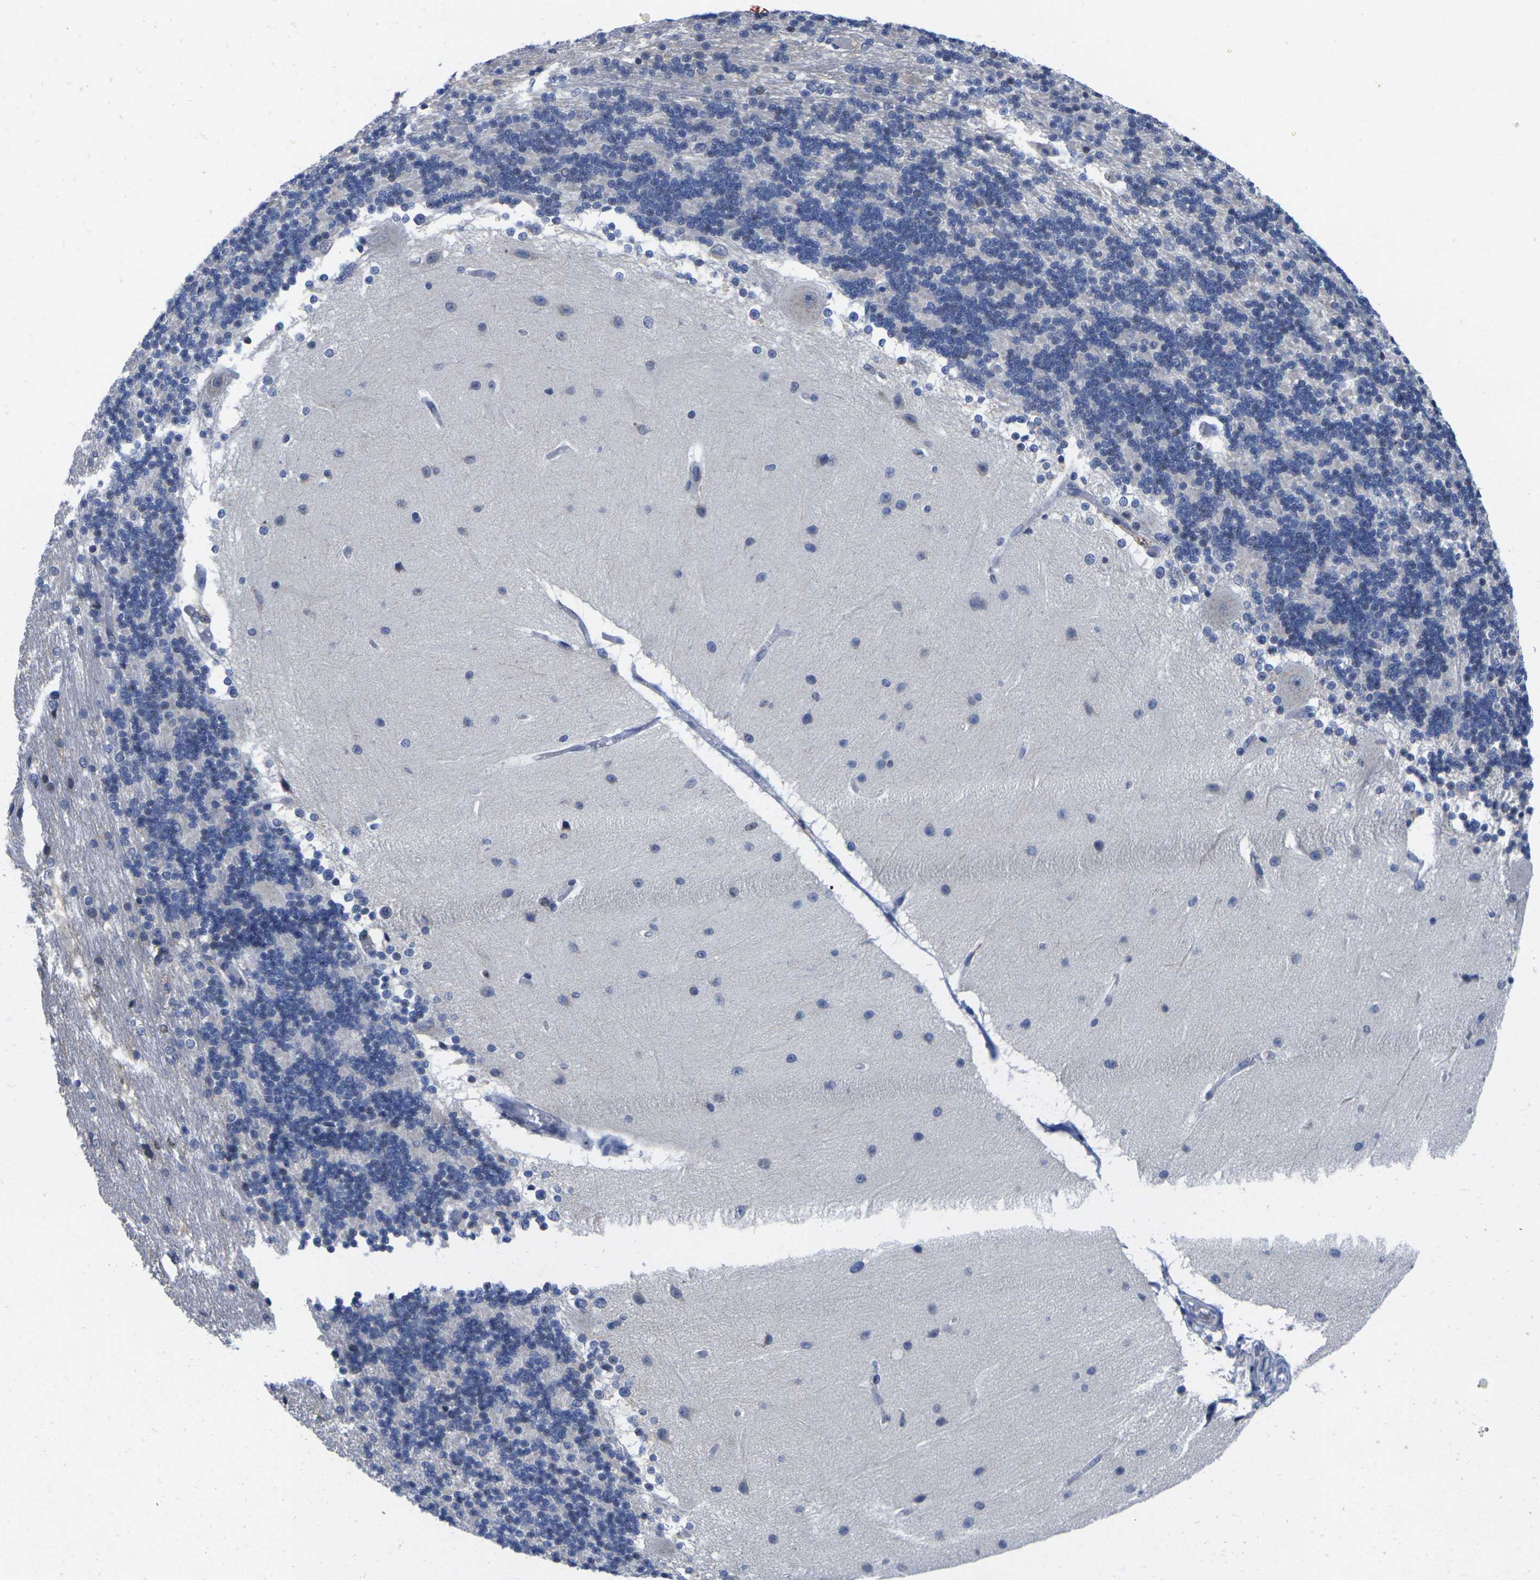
{"staining": {"intensity": "negative", "quantity": "none", "location": "none"}, "tissue": "cerebellum", "cell_type": "Cells in granular layer", "image_type": "normal", "snomed": [{"axis": "morphology", "description": "Normal tissue, NOS"}, {"axis": "topography", "description": "Cerebellum"}], "caption": "DAB (3,3'-diaminobenzidine) immunohistochemical staining of unremarkable cerebellum reveals no significant positivity in cells in granular layer.", "gene": "IKZF1", "patient": {"sex": "female", "age": 54}}